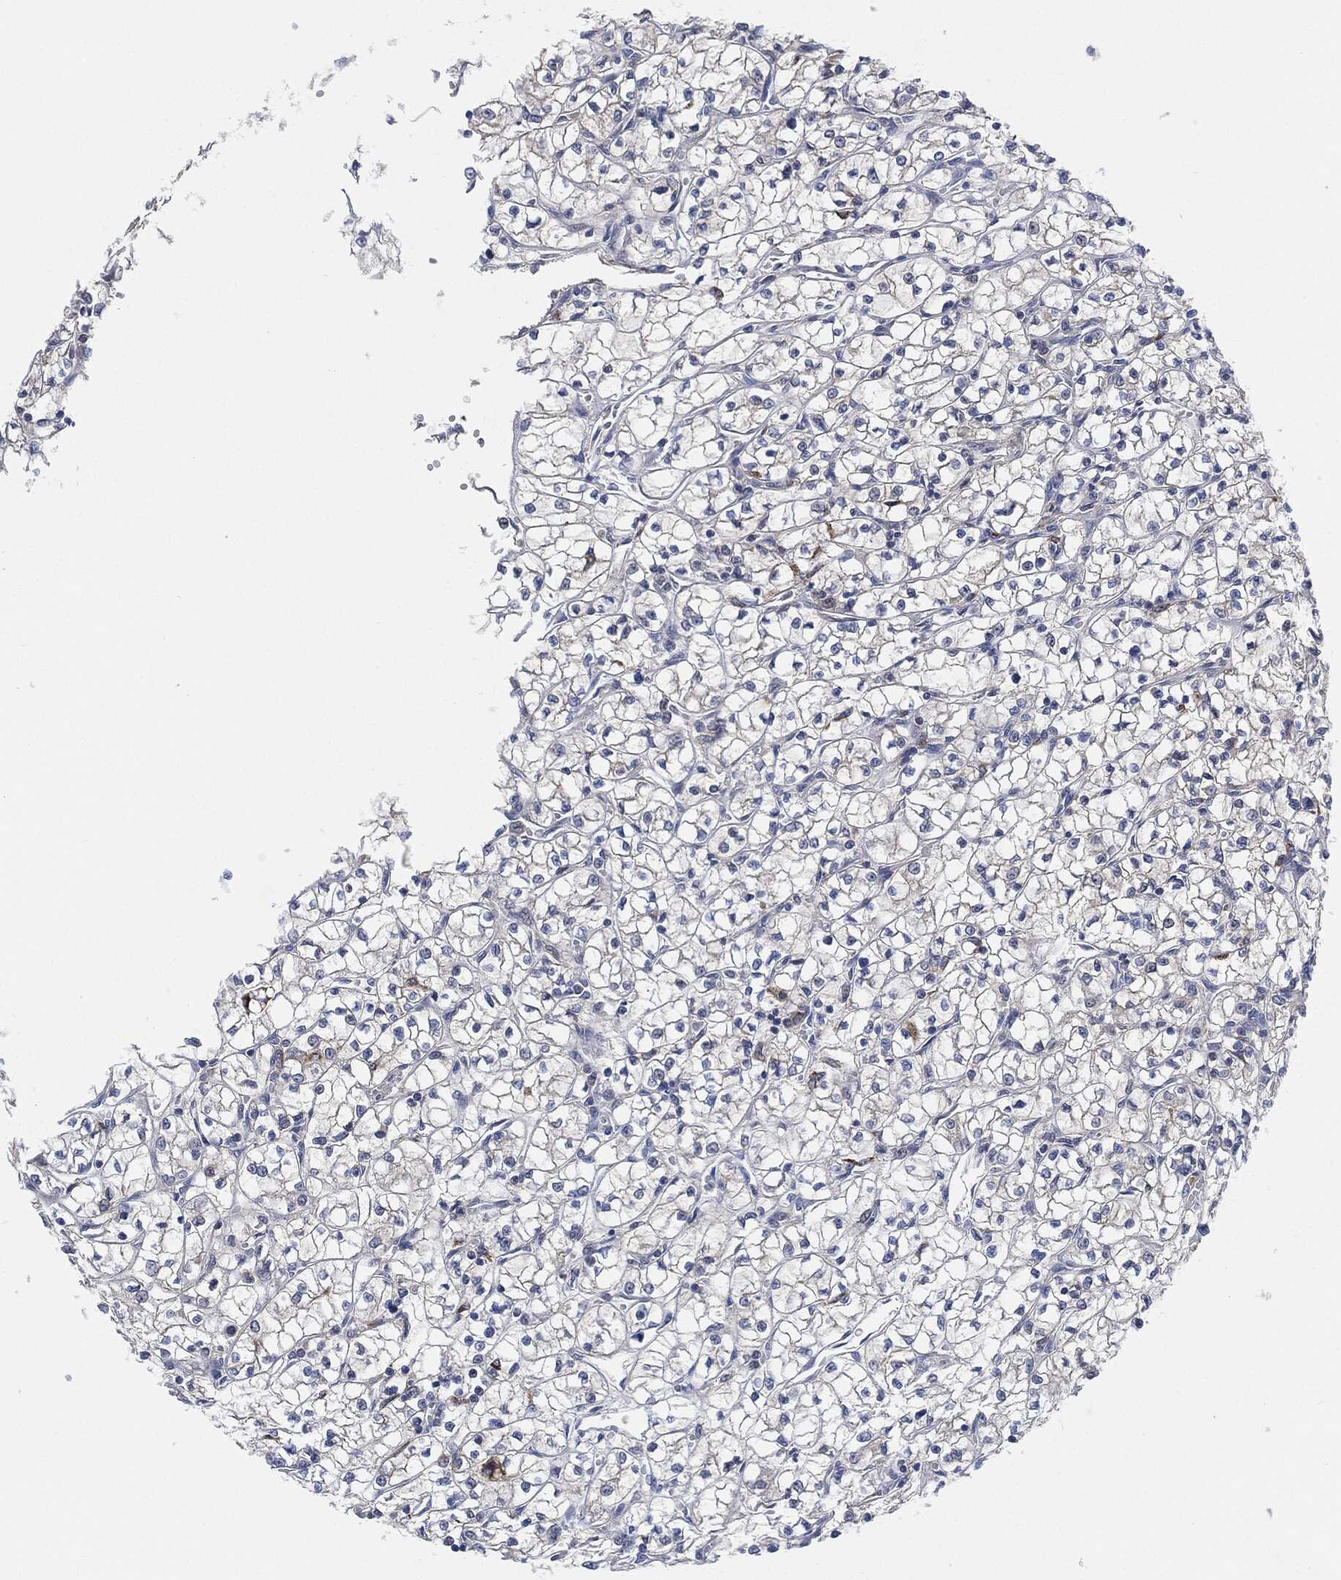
{"staining": {"intensity": "negative", "quantity": "none", "location": "none"}, "tissue": "renal cancer", "cell_type": "Tumor cells", "image_type": "cancer", "snomed": [{"axis": "morphology", "description": "Adenocarcinoma, NOS"}, {"axis": "topography", "description": "Kidney"}], "caption": "A histopathology image of renal cancer (adenocarcinoma) stained for a protein shows no brown staining in tumor cells.", "gene": "VSIG4", "patient": {"sex": "female", "age": 64}}